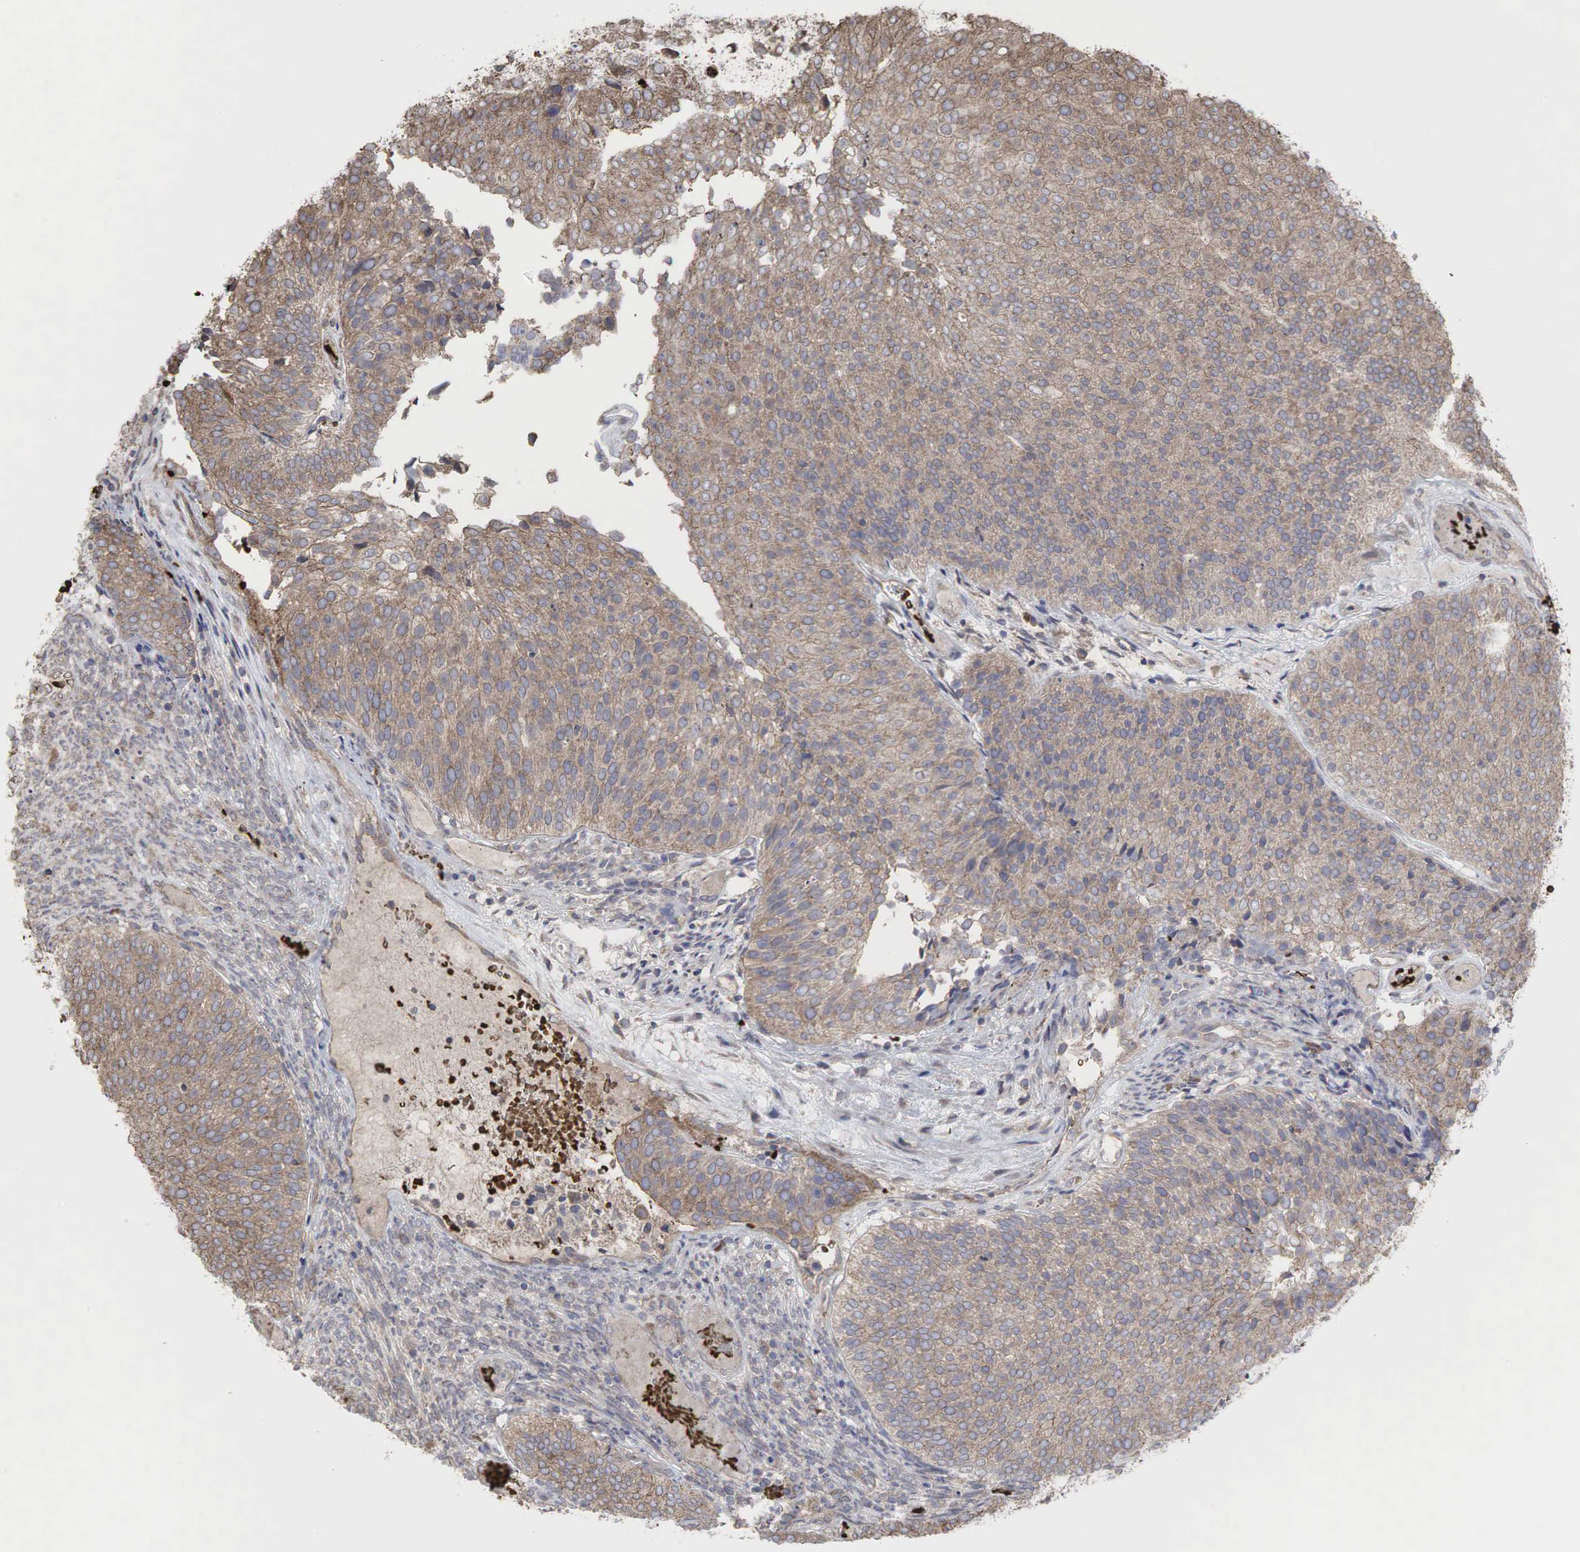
{"staining": {"intensity": "weak", "quantity": ">75%", "location": "cytoplasmic/membranous"}, "tissue": "urothelial cancer", "cell_type": "Tumor cells", "image_type": "cancer", "snomed": [{"axis": "morphology", "description": "Urothelial carcinoma, Low grade"}, {"axis": "topography", "description": "Urinary bladder"}], "caption": "Weak cytoplasmic/membranous protein expression is appreciated in approximately >75% of tumor cells in low-grade urothelial carcinoma.", "gene": "PABPC5", "patient": {"sex": "male", "age": 85}}